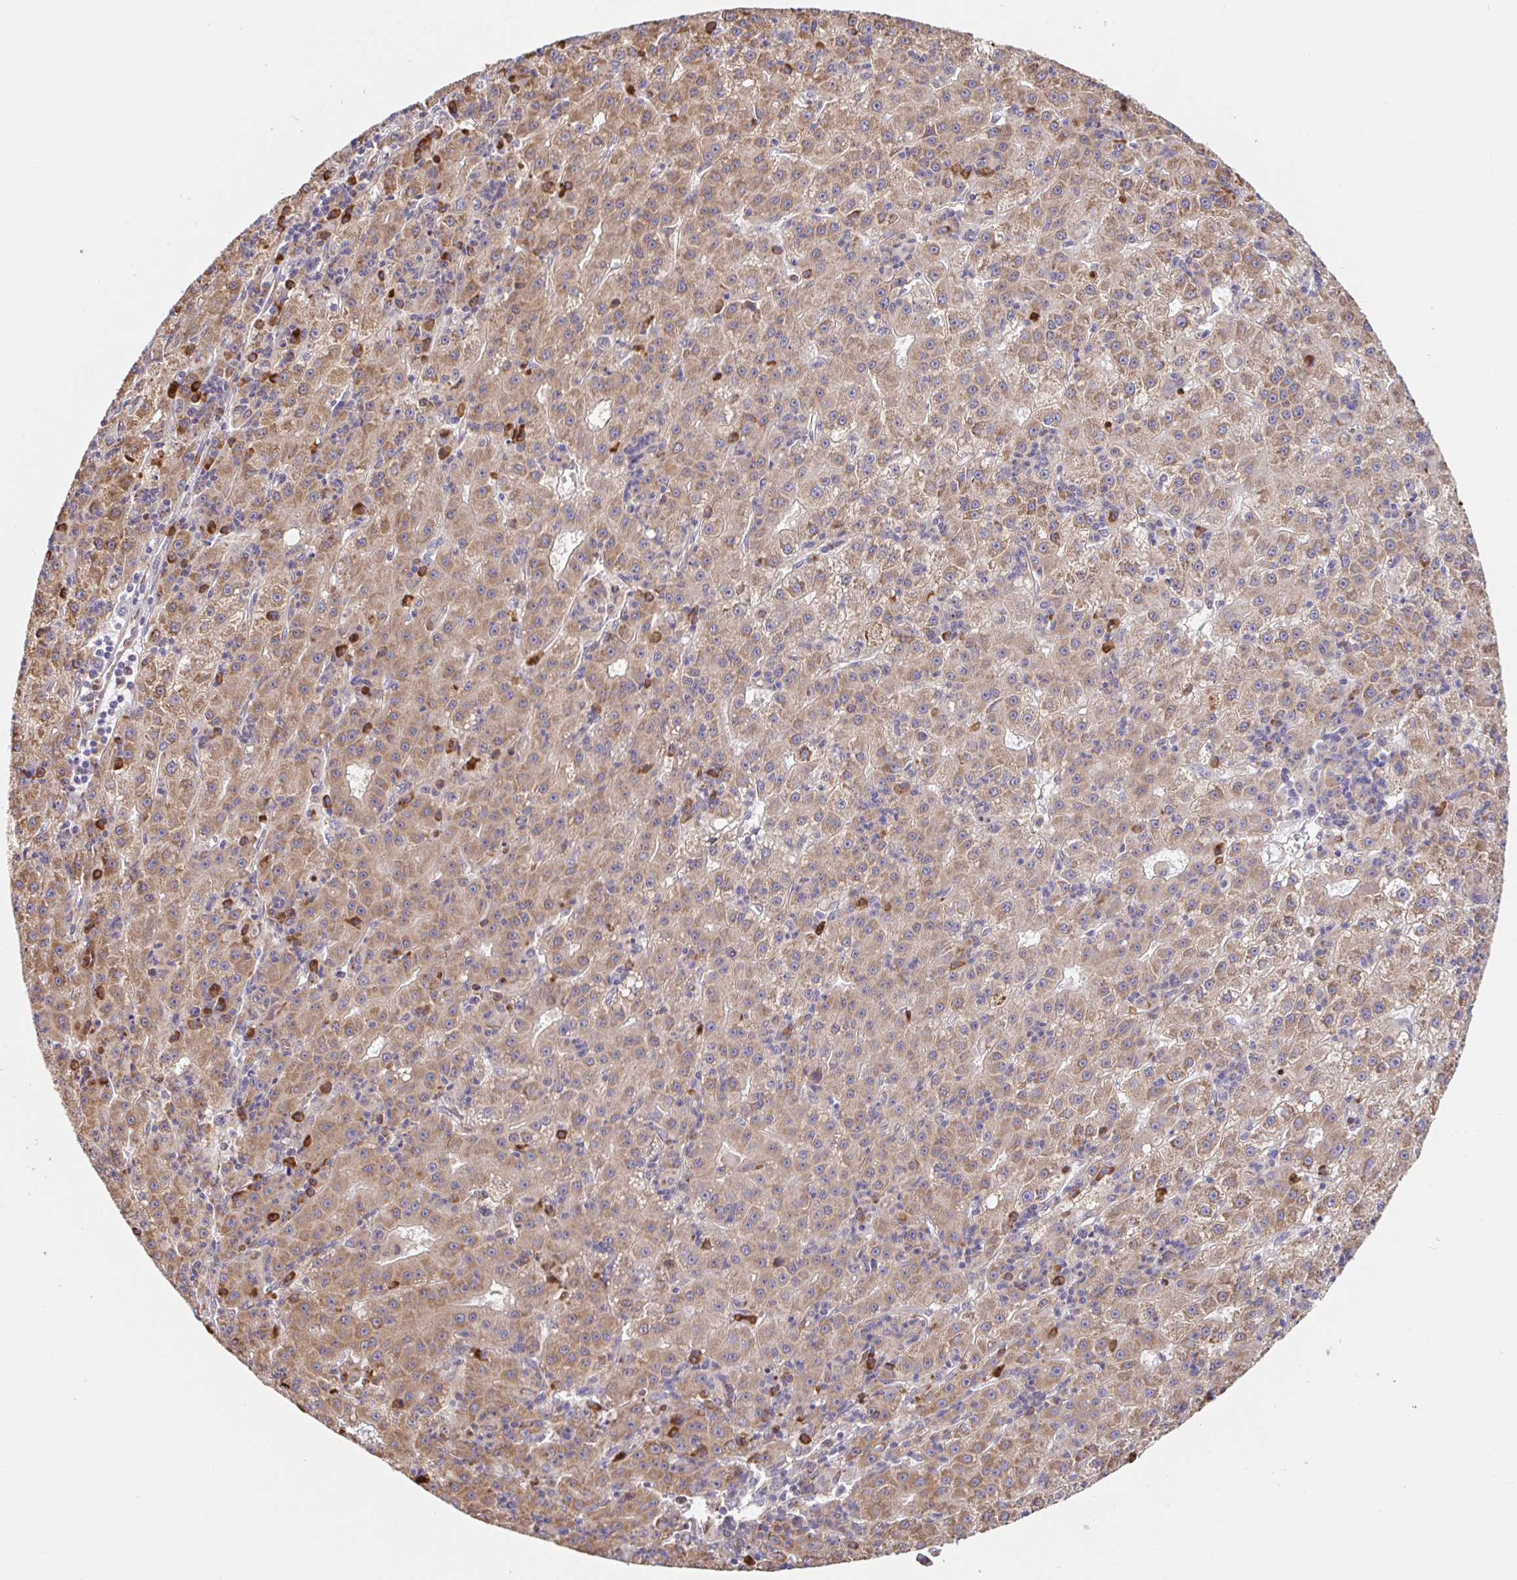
{"staining": {"intensity": "weak", "quantity": ">75%", "location": "cytoplasmic/membranous"}, "tissue": "liver cancer", "cell_type": "Tumor cells", "image_type": "cancer", "snomed": [{"axis": "morphology", "description": "Carcinoma, Hepatocellular, NOS"}, {"axis": "topography", "description": "Liver"}], "caption": "Approximately >75% of tumor cells in hepatocellular carcinoma (liver) demonstrate weak cytoplasmic/membranous protein staining as visualized by brown immunohistochemical staining.", "gene": "PDPK1", "patient": {"sex": "male", "age": 76}}